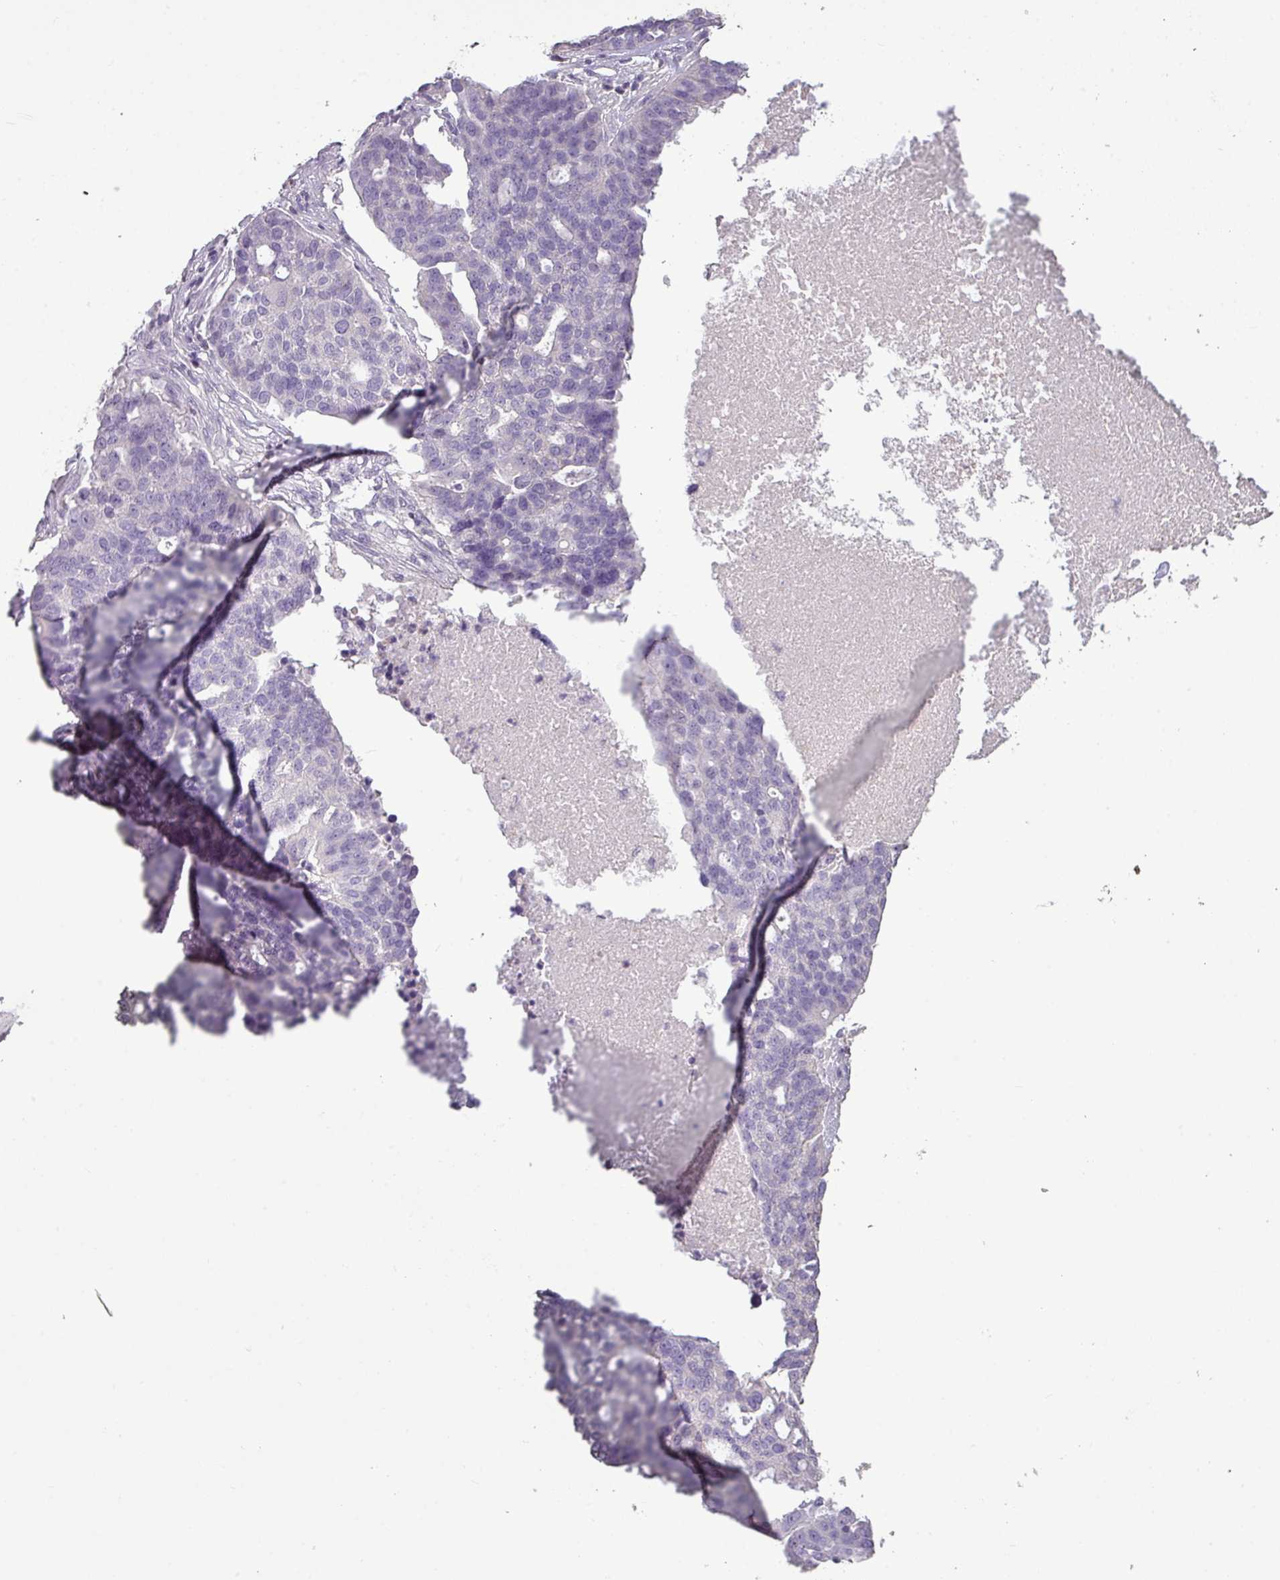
{"staining": {"intensity": "negative", "quantity": "none", "location": "none"}, "tissue": "ovarian cancer", "cell_type": "Tumor cells", "image_type": "cancer", "snomed": [{"axis": "morphology", "description": "Cystadenocarcinoma, serous, NOS"}, {"axis": "topography", "description": "Ovary"}], "caption": "This image is of serous cystadenocarcinoma (ovarian) stained with immunohistochemistry to label a protein in brown with the nuclei are counter-stained blue. There is no positivity in tumor cells.", "gene": "LY9", "patient": {"sex": "female", "age": 59}}